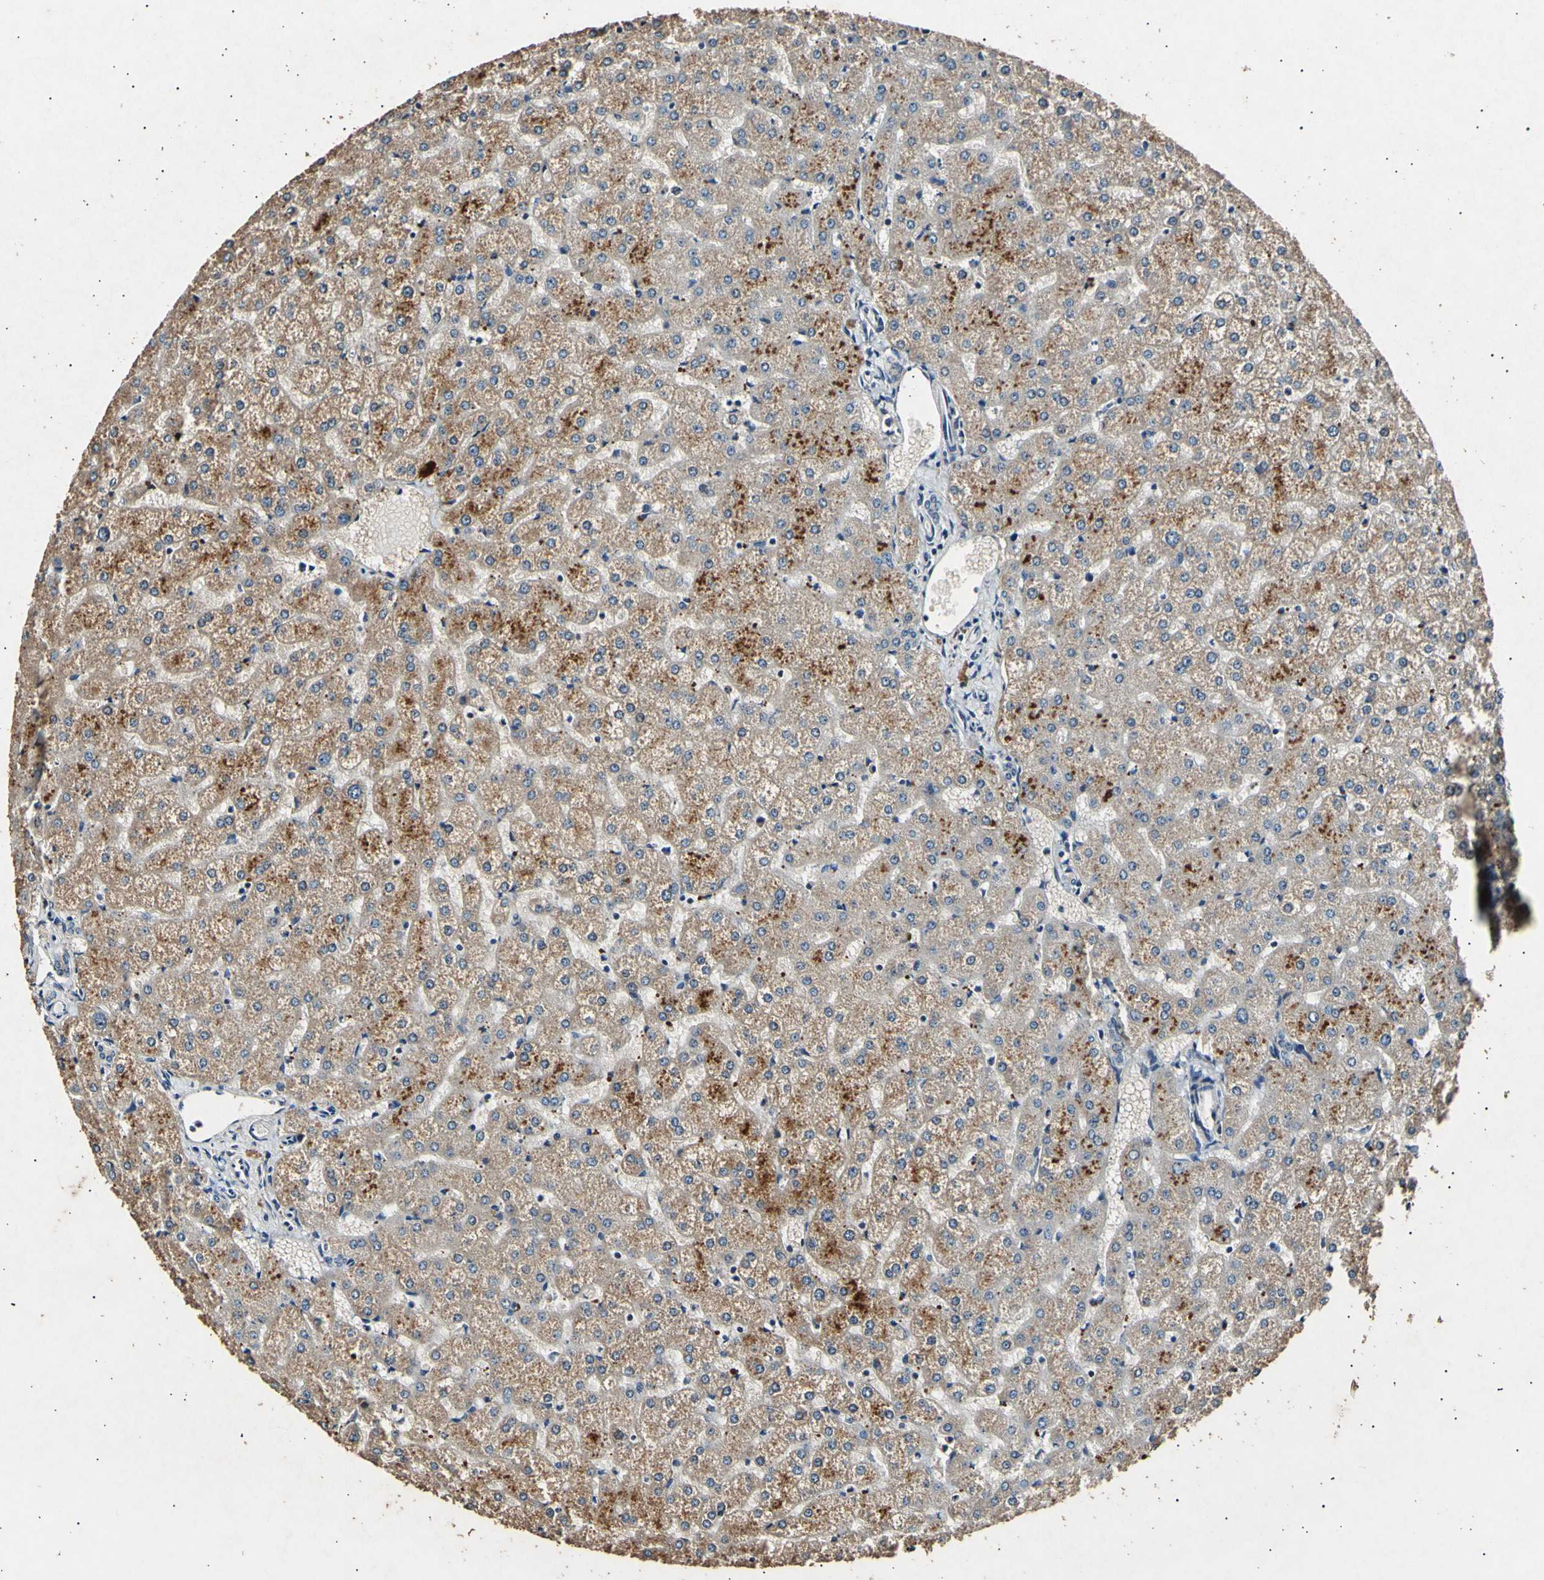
{"staining": {"intensity": "negative", "quantity": "none", "location": "none"}, "tissue": "liver", "cell_type": "Cholangiocytes", "image_type": "normal", "snomed": [{"axis": "morphology", "description": "Normal tissue, NOS"}, {"axis": "topography", "description": "Liver"}], "caption": "High power microscopy image of an IHC image of normal liver, revealing no significant expression in cholangiocytes.", "gene": "ADCY3", "patient": {"sex": "female", "age": 32}}